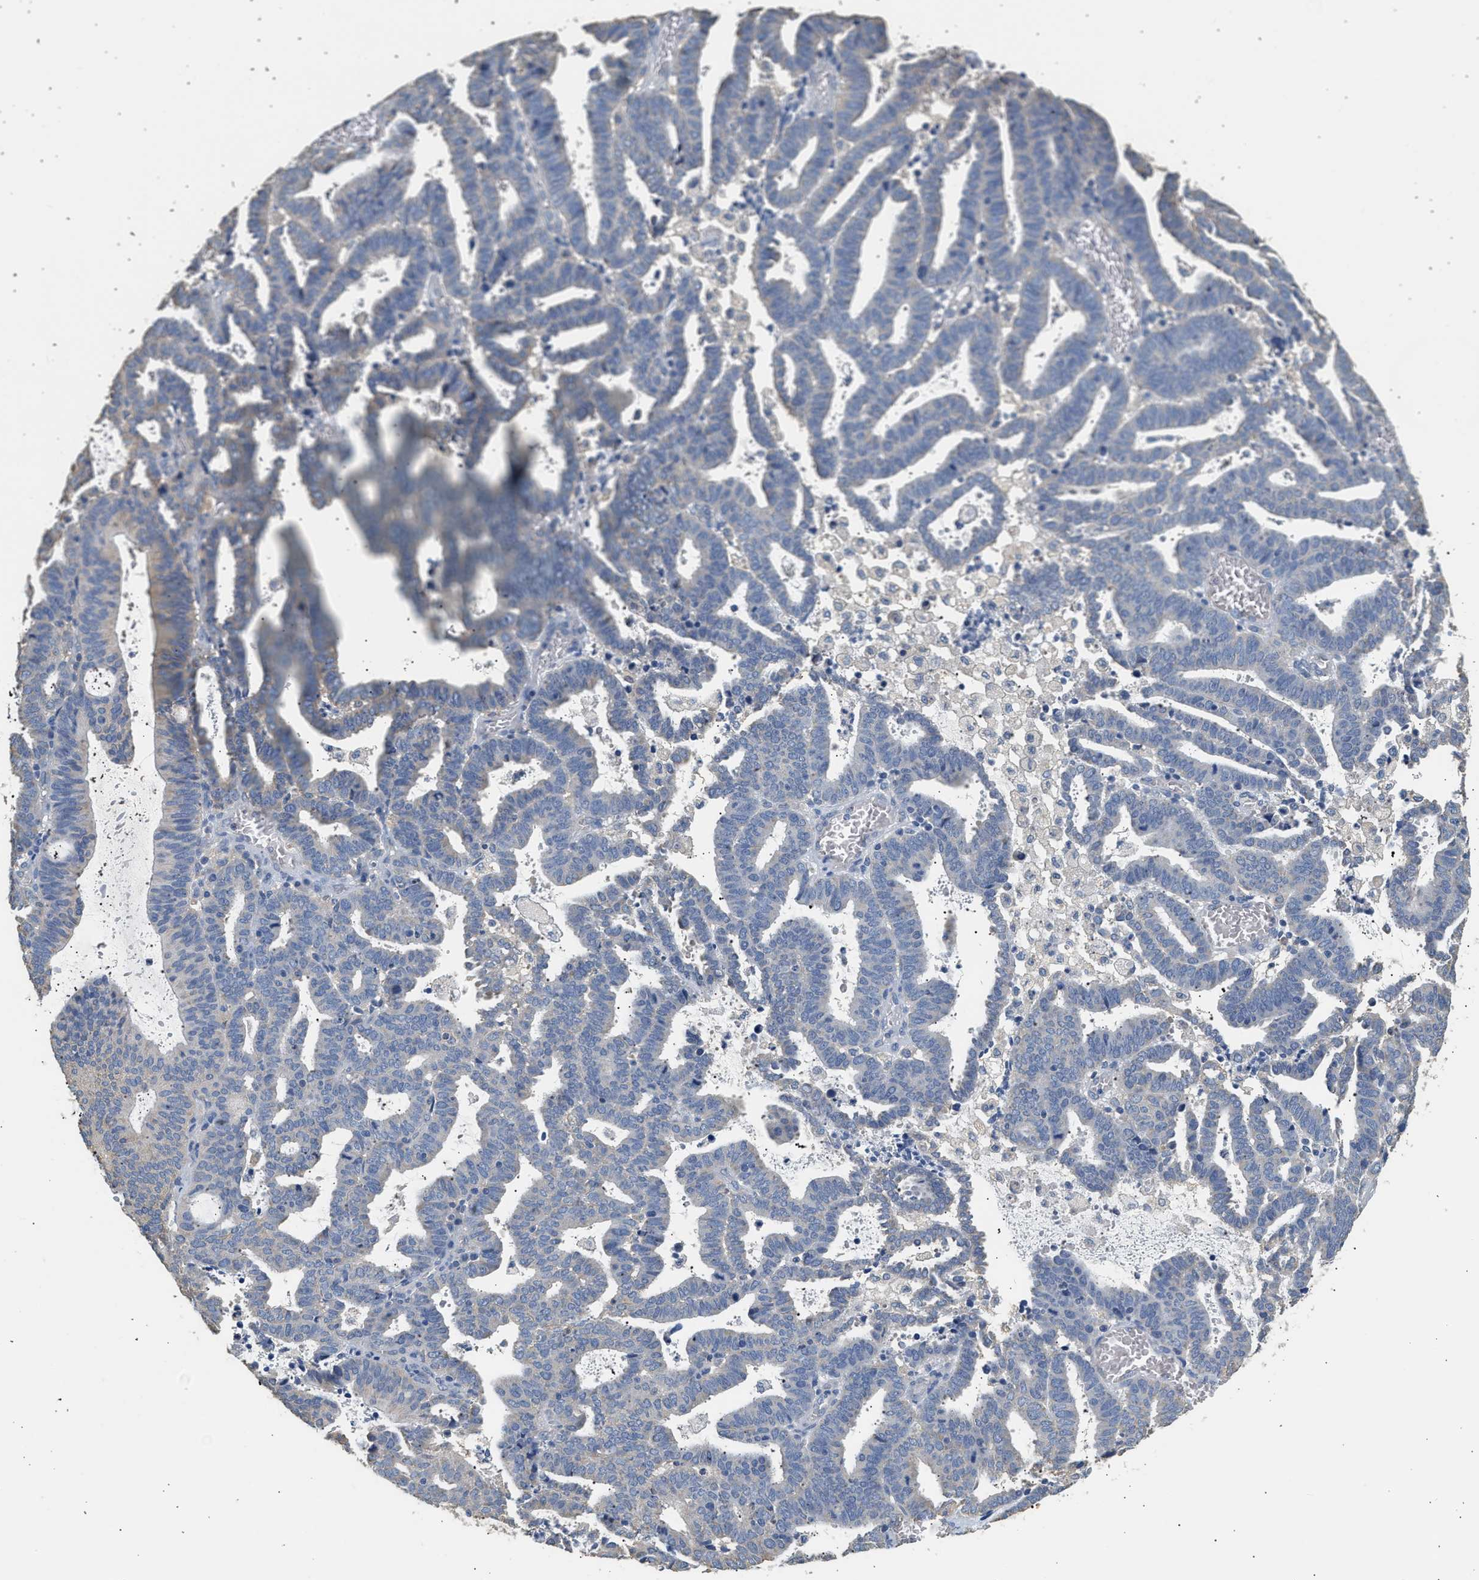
{"staining": {"intensity": "negative", "quantity": "none", "location": "none"}, "tissue": "endometrial cancer", "cell_type": "Tumor cells", "image_type": "cancer", "snomed": [{"axis": "morphology", "description": "Adenocarcinoma, NOS"}, {"axis": "topography", "description": "Uterus"}], "caption": "Endometrial adenocarcinoma stained for a protein using immunohistochemistry reveals no positivity tumor cells.", "gene": "WDR31", "patient": {"sex": "female", "age": 83}}